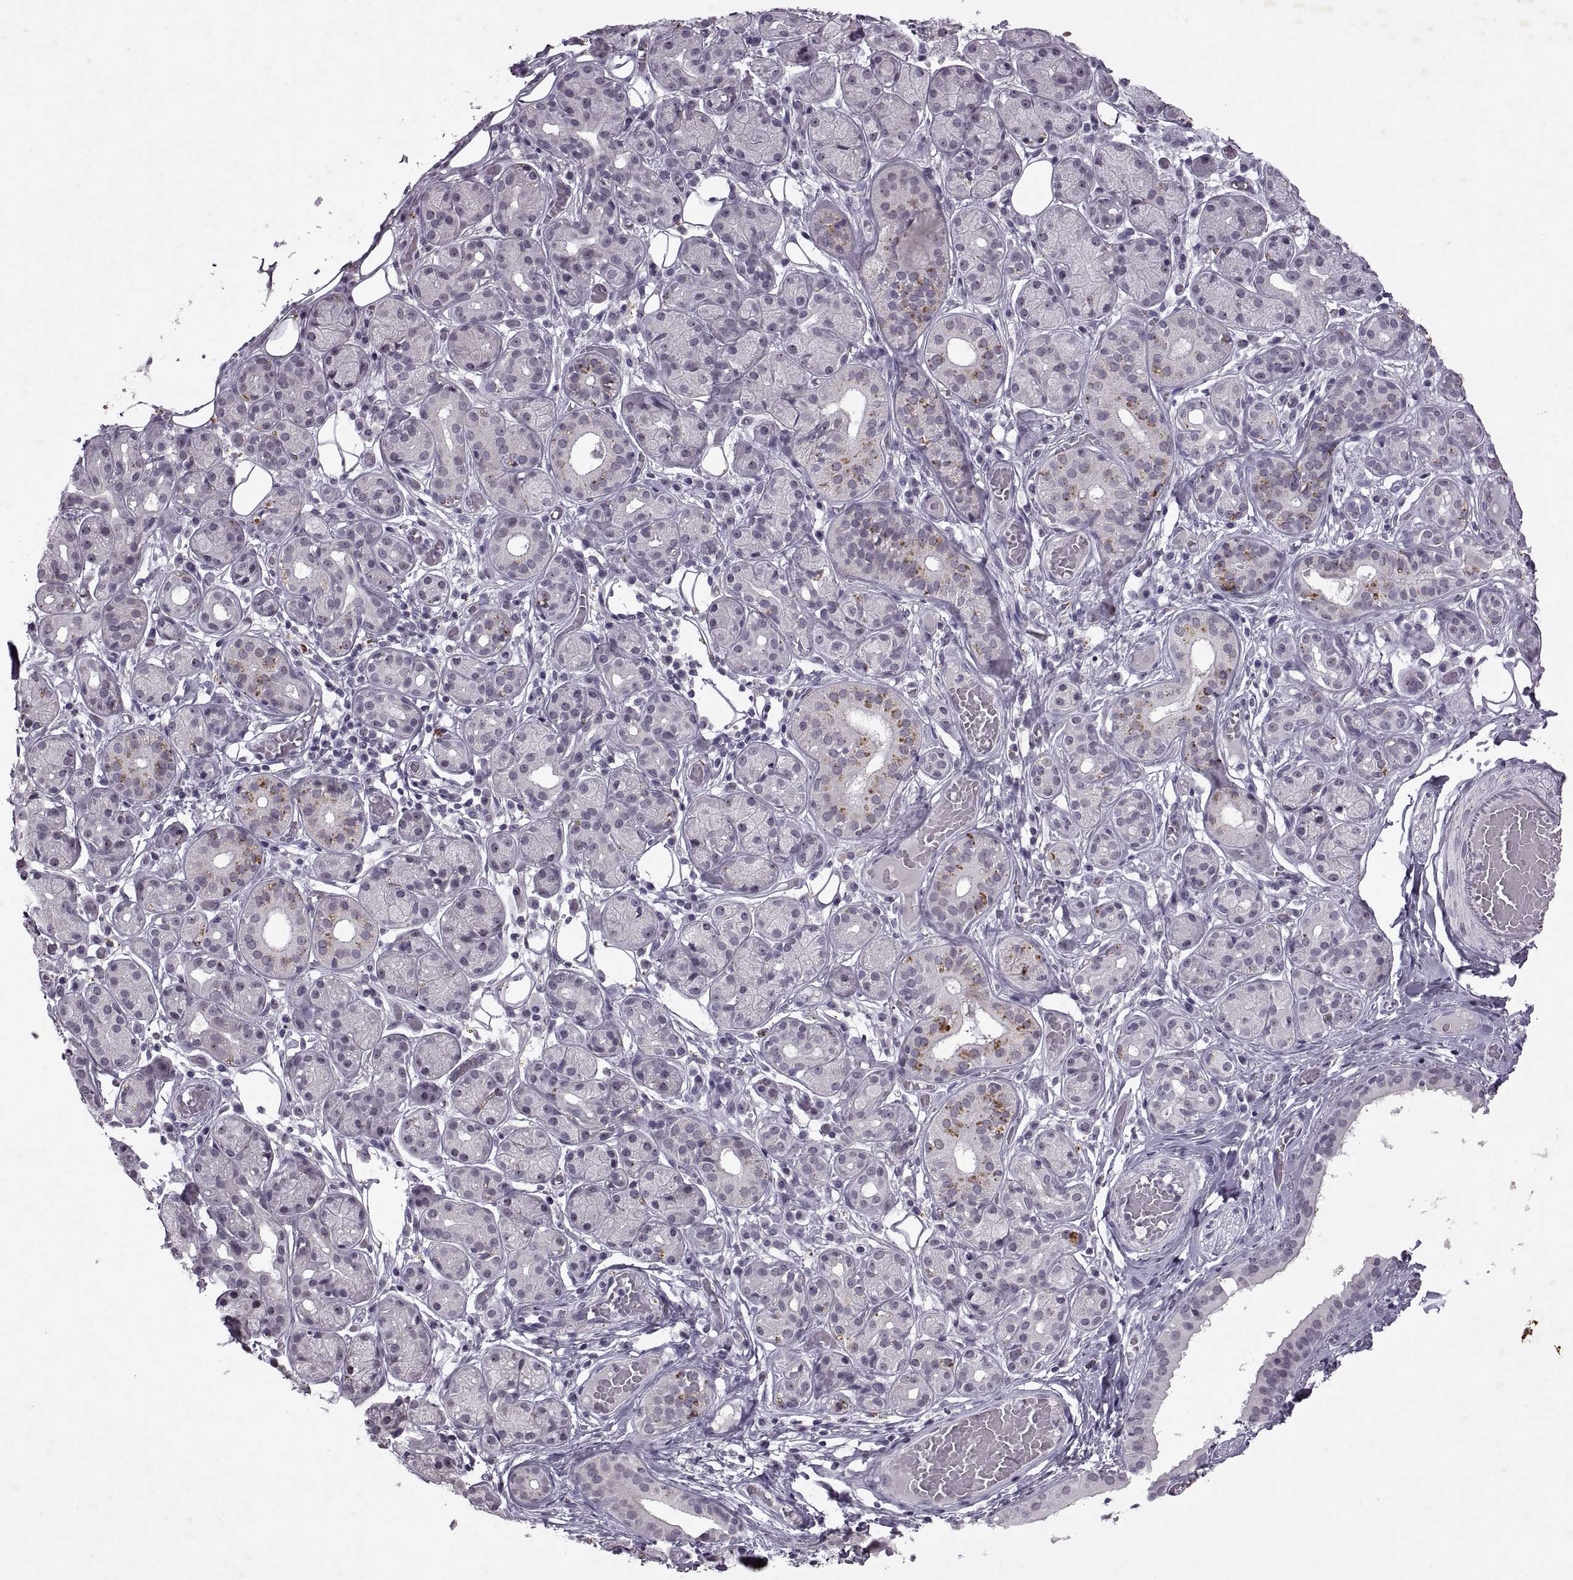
{"staining": {"intensity": "weak", "quantity": "<25%", "location": "nuclear"}, "tissue": "salivary gland", "cell_type": "Glandular cells", "image_type": "normal", "snomed": [{"axis": "morphology", "description": "Normal tissue, NOS"}, {"axis": "topography", "description": "Salivary gland"}, {"axis": "topography", "description": "Peripheral nerve tissue"}], "caption": "Immunohistochemistry photomicrograph of normal salivary gland: salivary gland stained with DAB exhibits no significant protein positivity in glandular cells.", "gene": "SINHCAF", "patient": {"sex": "male", "age": 71}}